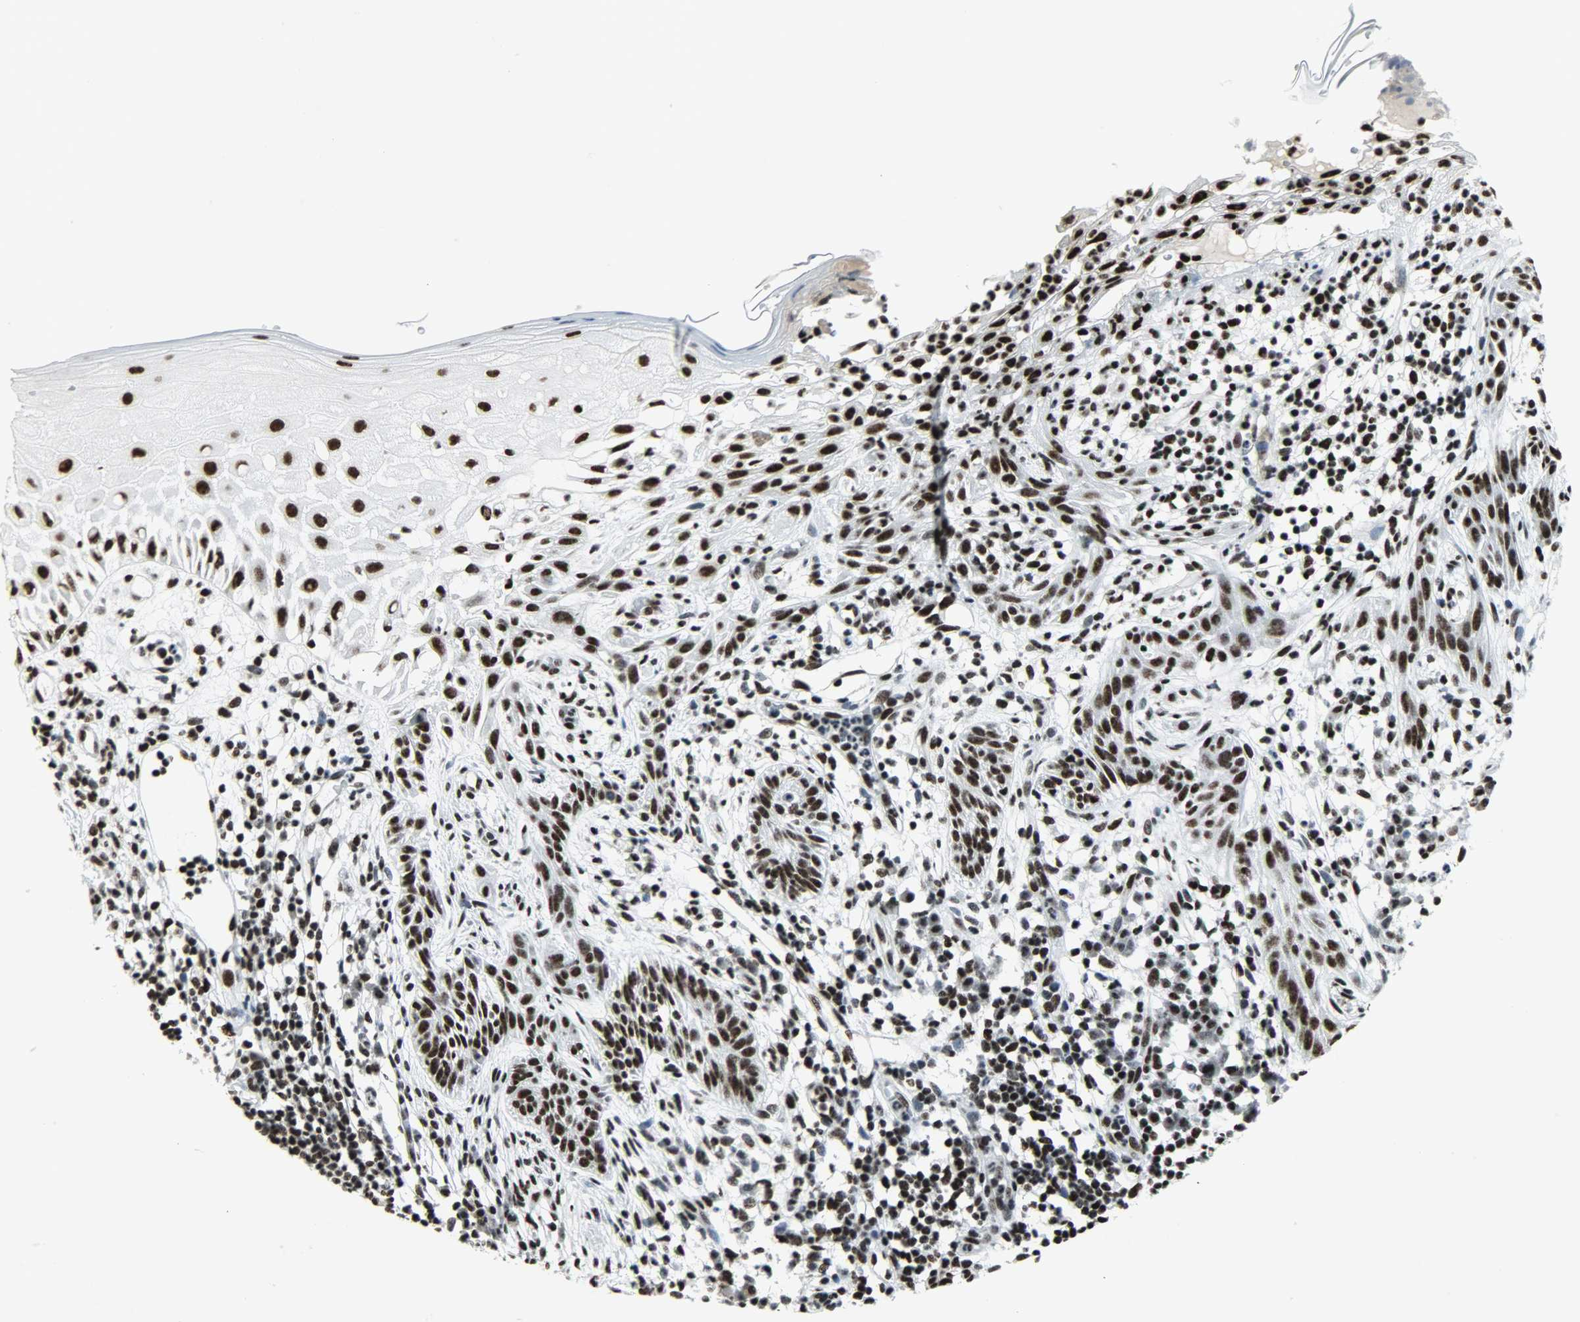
{"staining": {"intensity": "strong", "quantity": ">75%", "location": "nuclear"}, "tissue": "skin cancer", "cell_type": "Tumor cells", "image_type": "cancer", "snomed": [{"axis": "morphology", "description": "Normal tissue, NOS"}, {"axis": "morphology", "description": "Basal cell carcinoma"}, {"axis": "topography", "description": "Skin"}], "caption": "Tumor cells reveal high levels of strong nuclear positivity in approximately >75% of cells in skin basal cell carcinoma.", "gene": "SNRPA", "patient": {"sex": "female", "age": 69}}